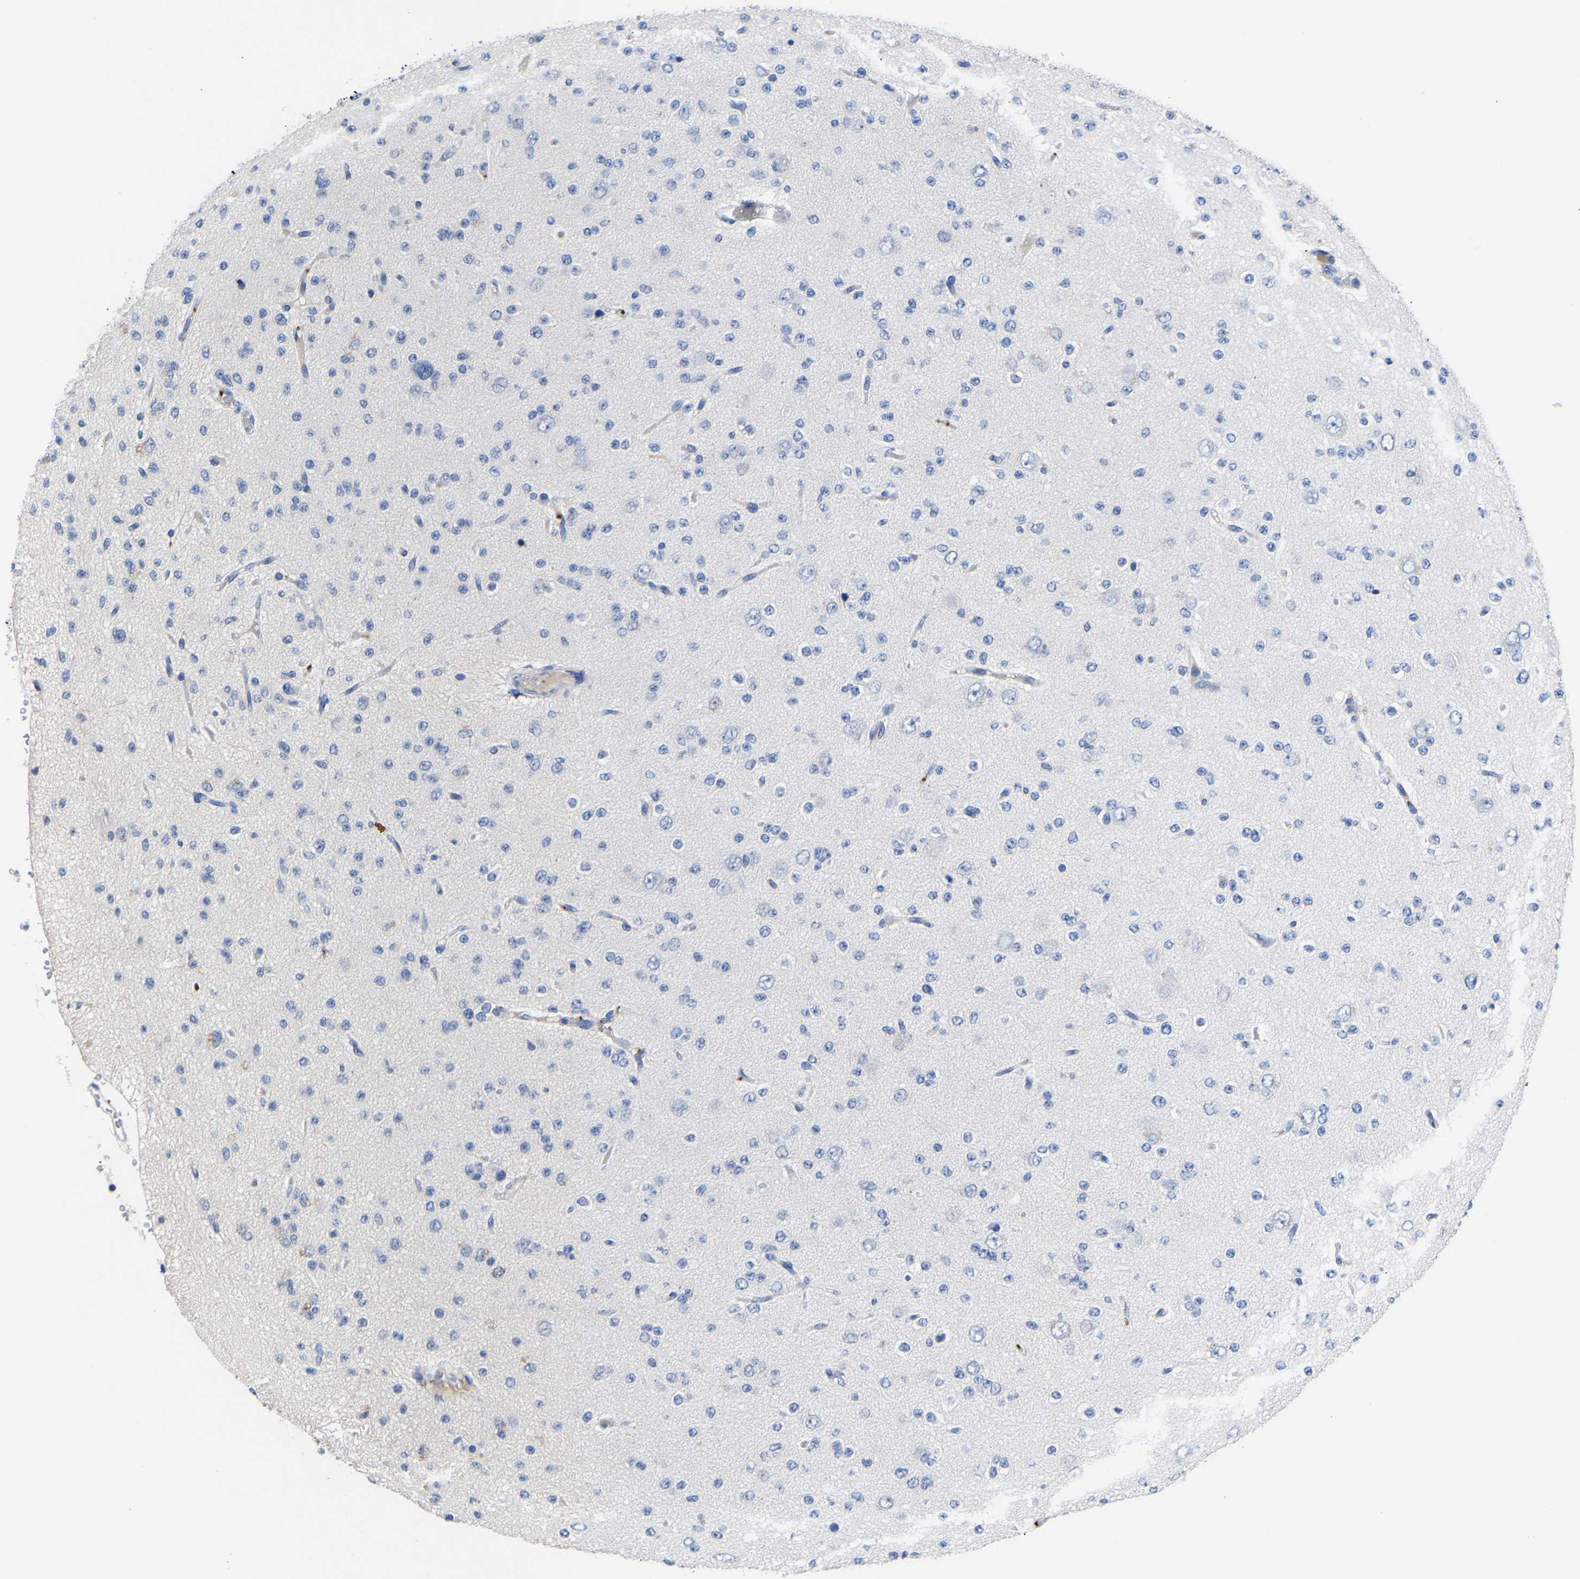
{"staining": {"intensity": "negative", "quantity": "none", "location": "none"}, "tissue": "glioma", "cell_type": "Tumor cells", "image_type": "cancer", "snomed": [{"axis": "morphology", "description": "Glioma, malignant, Low grade"}, {"axis": "topography", "description": "Brain"}], "caption": "Tumor cells show no significant staining in glioma.", "gene": "FGF18", "patient": {"sex": "male", "age": 38}}